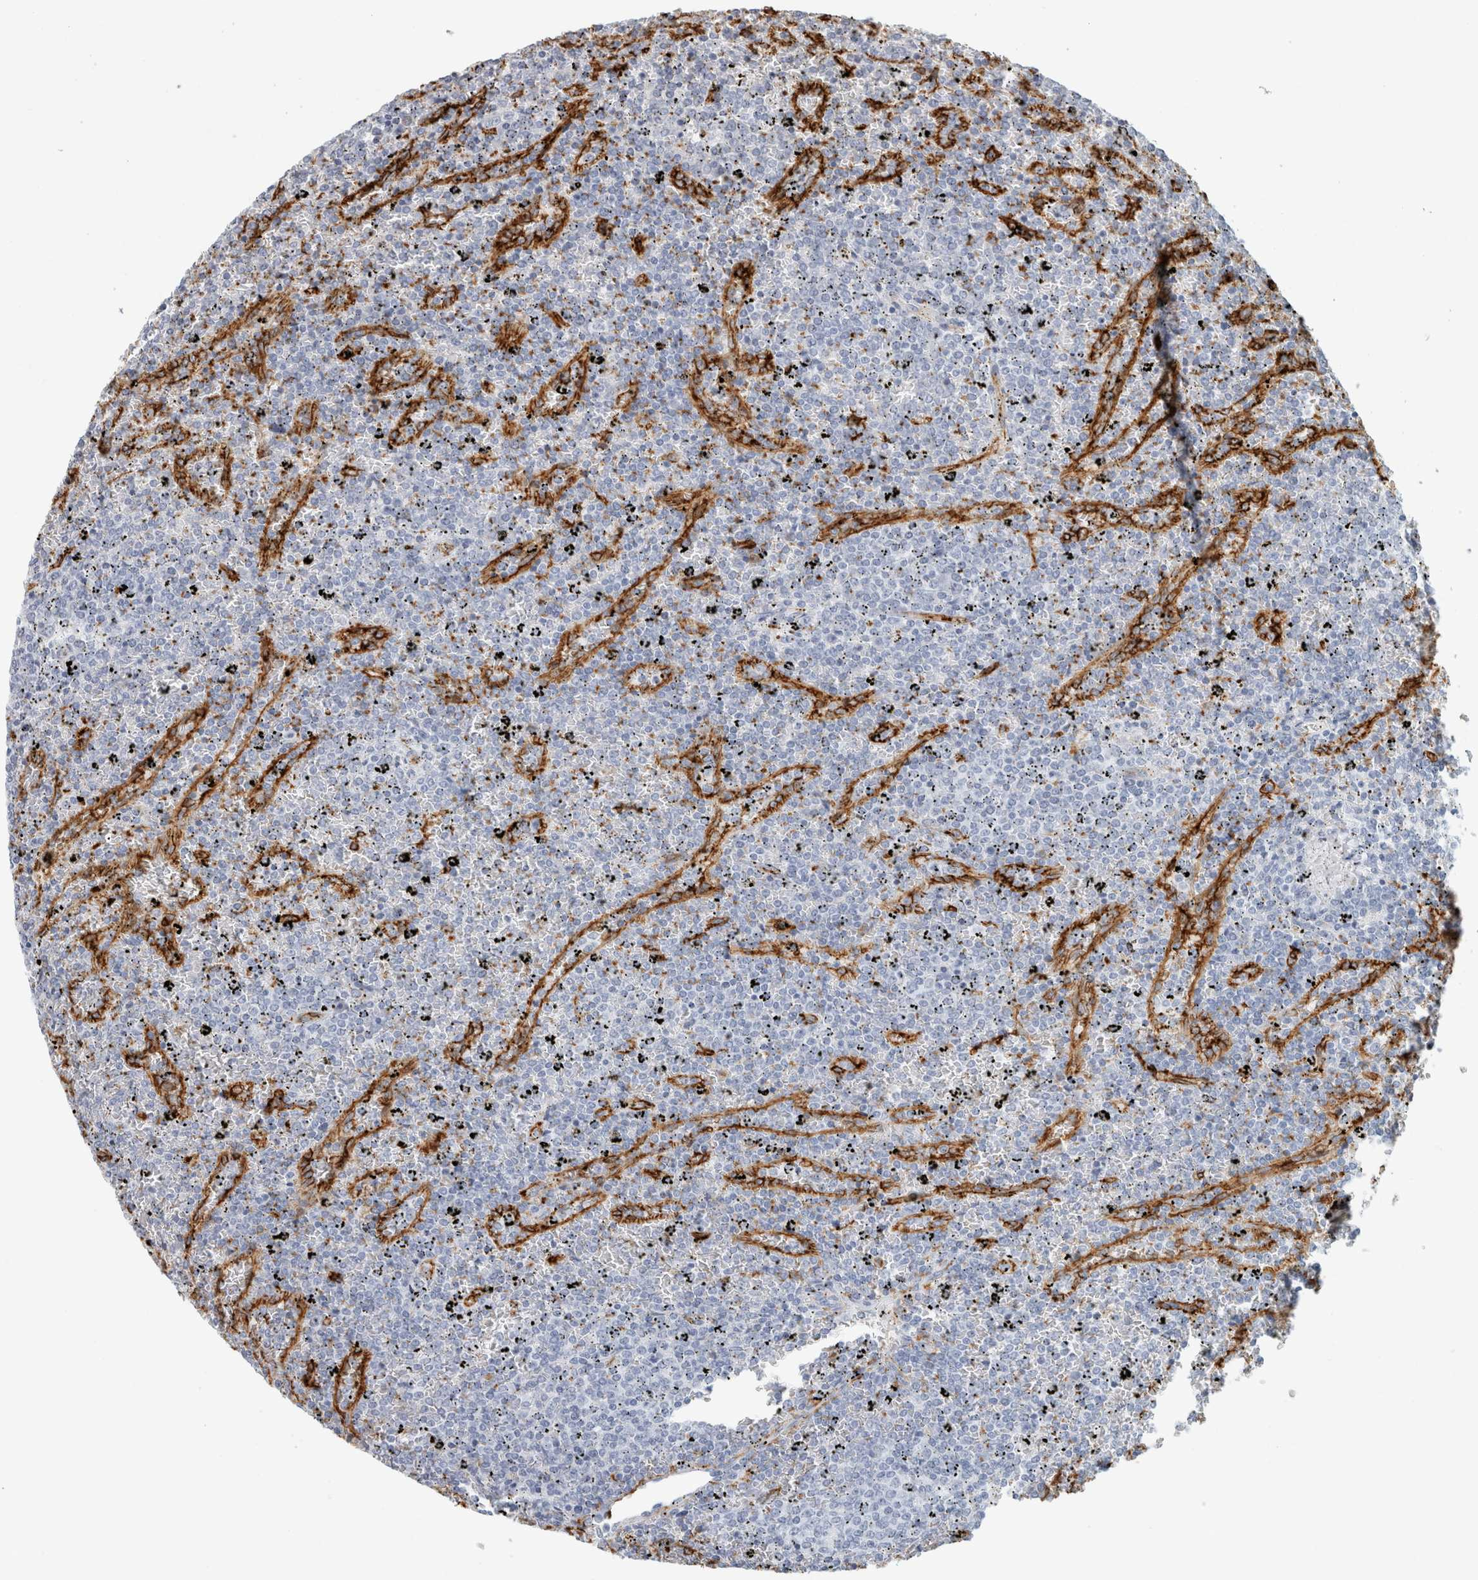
{"staining": {"intensity": "negative", "quantity": "none", "location": "none"}, "tissue": "lymphoma", "cell_type": "Tumor cells", "image_type": "cancer", "snomed": [{"axis": "morphology", "description": "Malignant lymphoma, non-Hodgkin's type, Low grade"}, {"axis": "topography", "description": "Spleen"}], "caption": "This is an immunohistochemistry (IHC) micrograph of human malignant lymphoma, non-Hodgkin's type (low-grade). There is no positivity in tumor cells.", "gene": "CD36", "patient": {"sex": "female", "age": 77}}